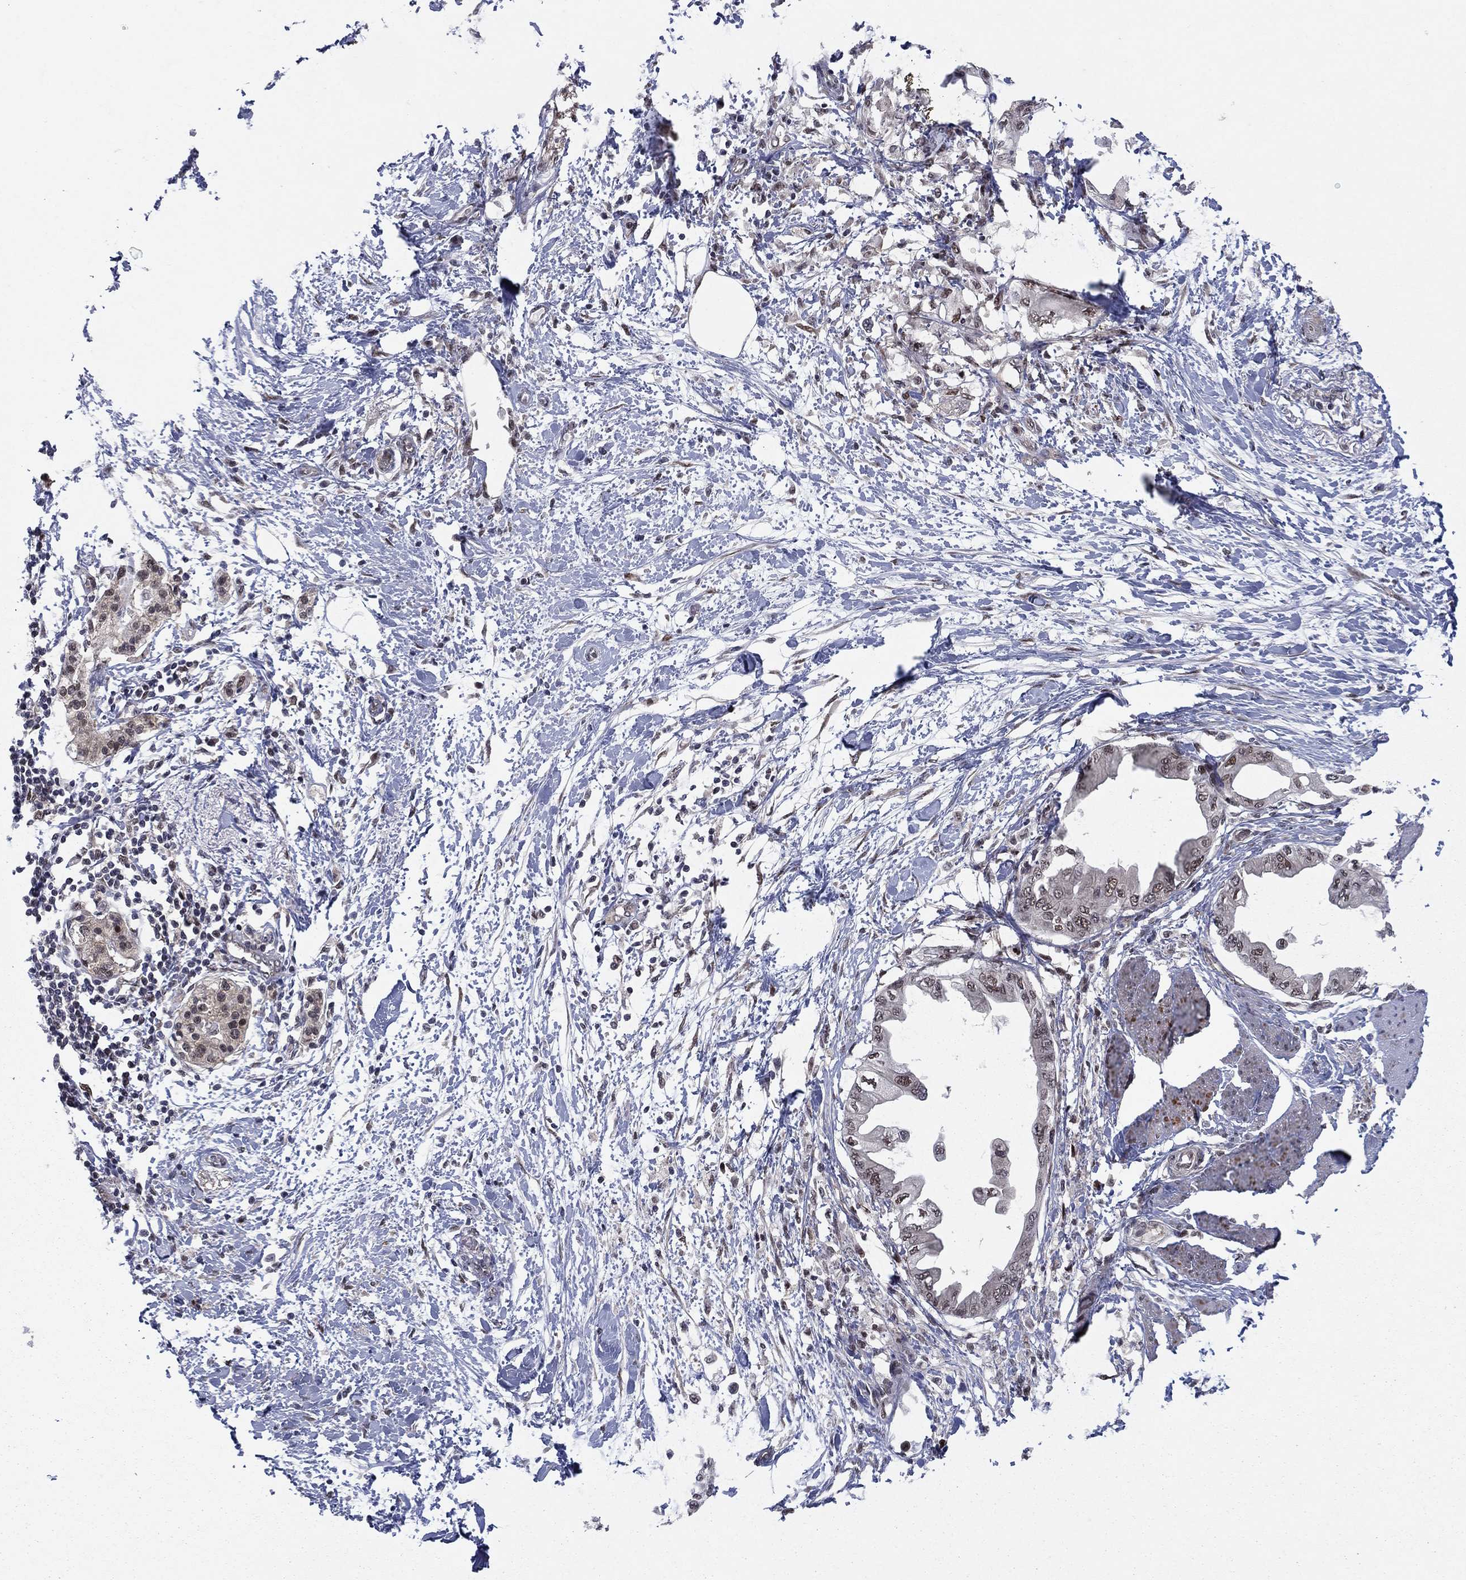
{"staining": {"intensity": "weak", "quantity": "<25%", "location": "cytoplasmic/membranous,nuclear"}, "tissue": "pancreatic cancer", "cell_type": "Tumor cells", "image_type": "cancer", "snomed": [{"axis": "morphology", "description": "Normal tissue, NOS"}, {"axis": "morphology", "description": "Adenocarcinoma, NOS"}, {"axis": "topography", "description": "Pancreas"}, {"axis": "topography", "description": "Duodenum"}], "caption": "Tumor cells are negative for protein expression in human pancreatic cancer.", "gene": "PSMC1", "patient": {"sex": "female", "age": 60}}